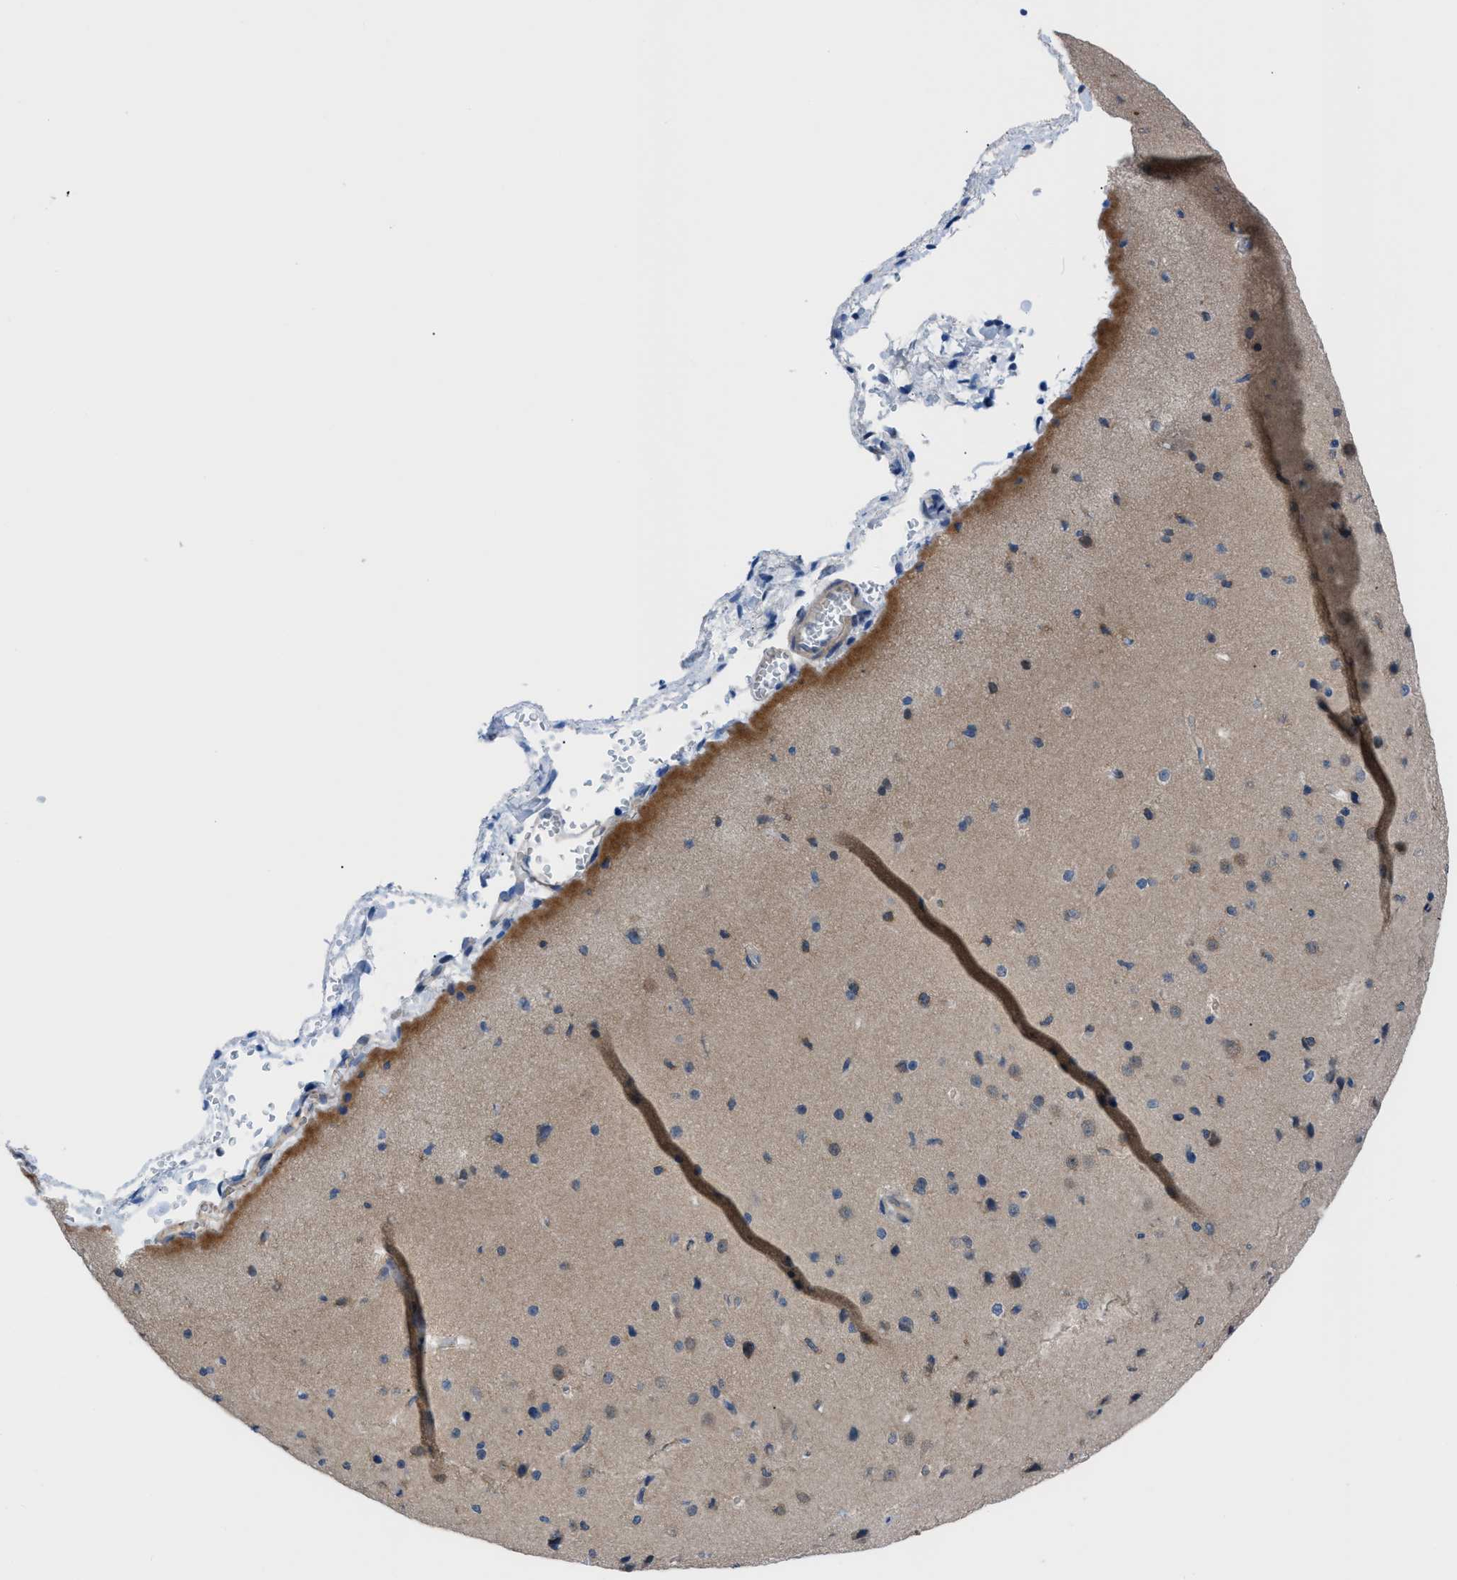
{"staining": {"intensity": "negative", "quantity": "none", "location": "none"}, "tissue": "cerebral cortex", "cell_type": "Endothelial cells", "image_type": "normal", "snomed": [{"axis": "morphology", "description": "Normal tissue, NOS"}, {"axis": "morphology", "description": "Developmental malformation"}, {"axis": "topography", "description": "Cerebral cortex"}], "caption": "A histopathology image of cerebral cortex stained for a protein displays no brown staining in endothelial cells.", "gene": "TMEM45B", "patient": {"sex": "female", "age": 30}}